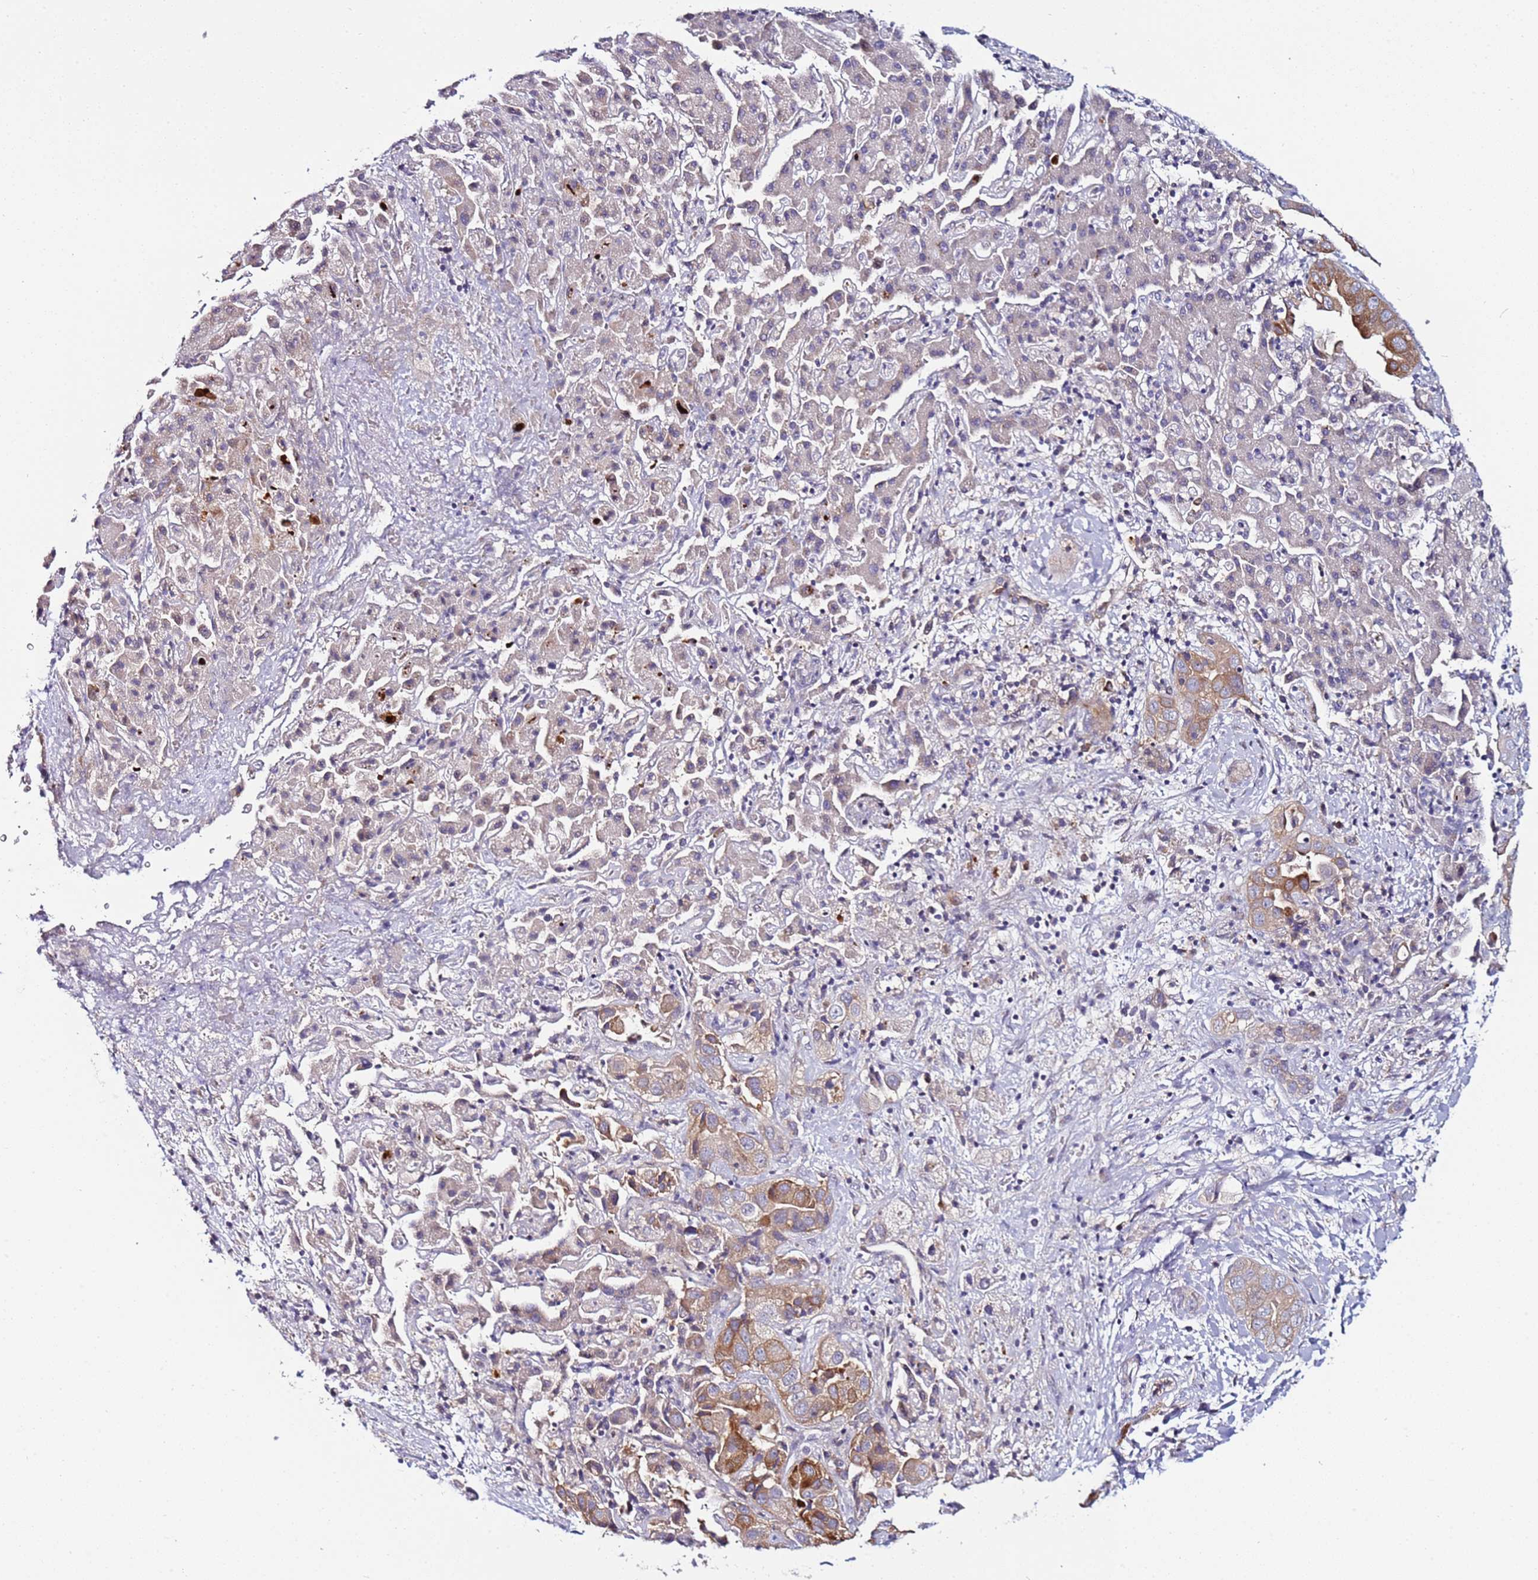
{"staining": {"intensity": "moderate", "quantity": "25%-75%", "location": "cytoplasmic/membranous"}, "tissue": "liver cancer", "cell_type": "Tumor cells", "image_type": "cancer", "snomed": [{"axis": "morphology", "description": "Cholangiocarcinoma"}, {"axis": "topography", "description": "Liver"}], "caption": "Protein staining of liver cancer (cholangiocarcinoma) tissue displays moderate cytoplasmic/membranous positivity in about 25%-75% of tumor cells.", "gene": "SRRM5", "patient": {"sex": "female", "age": 52}}